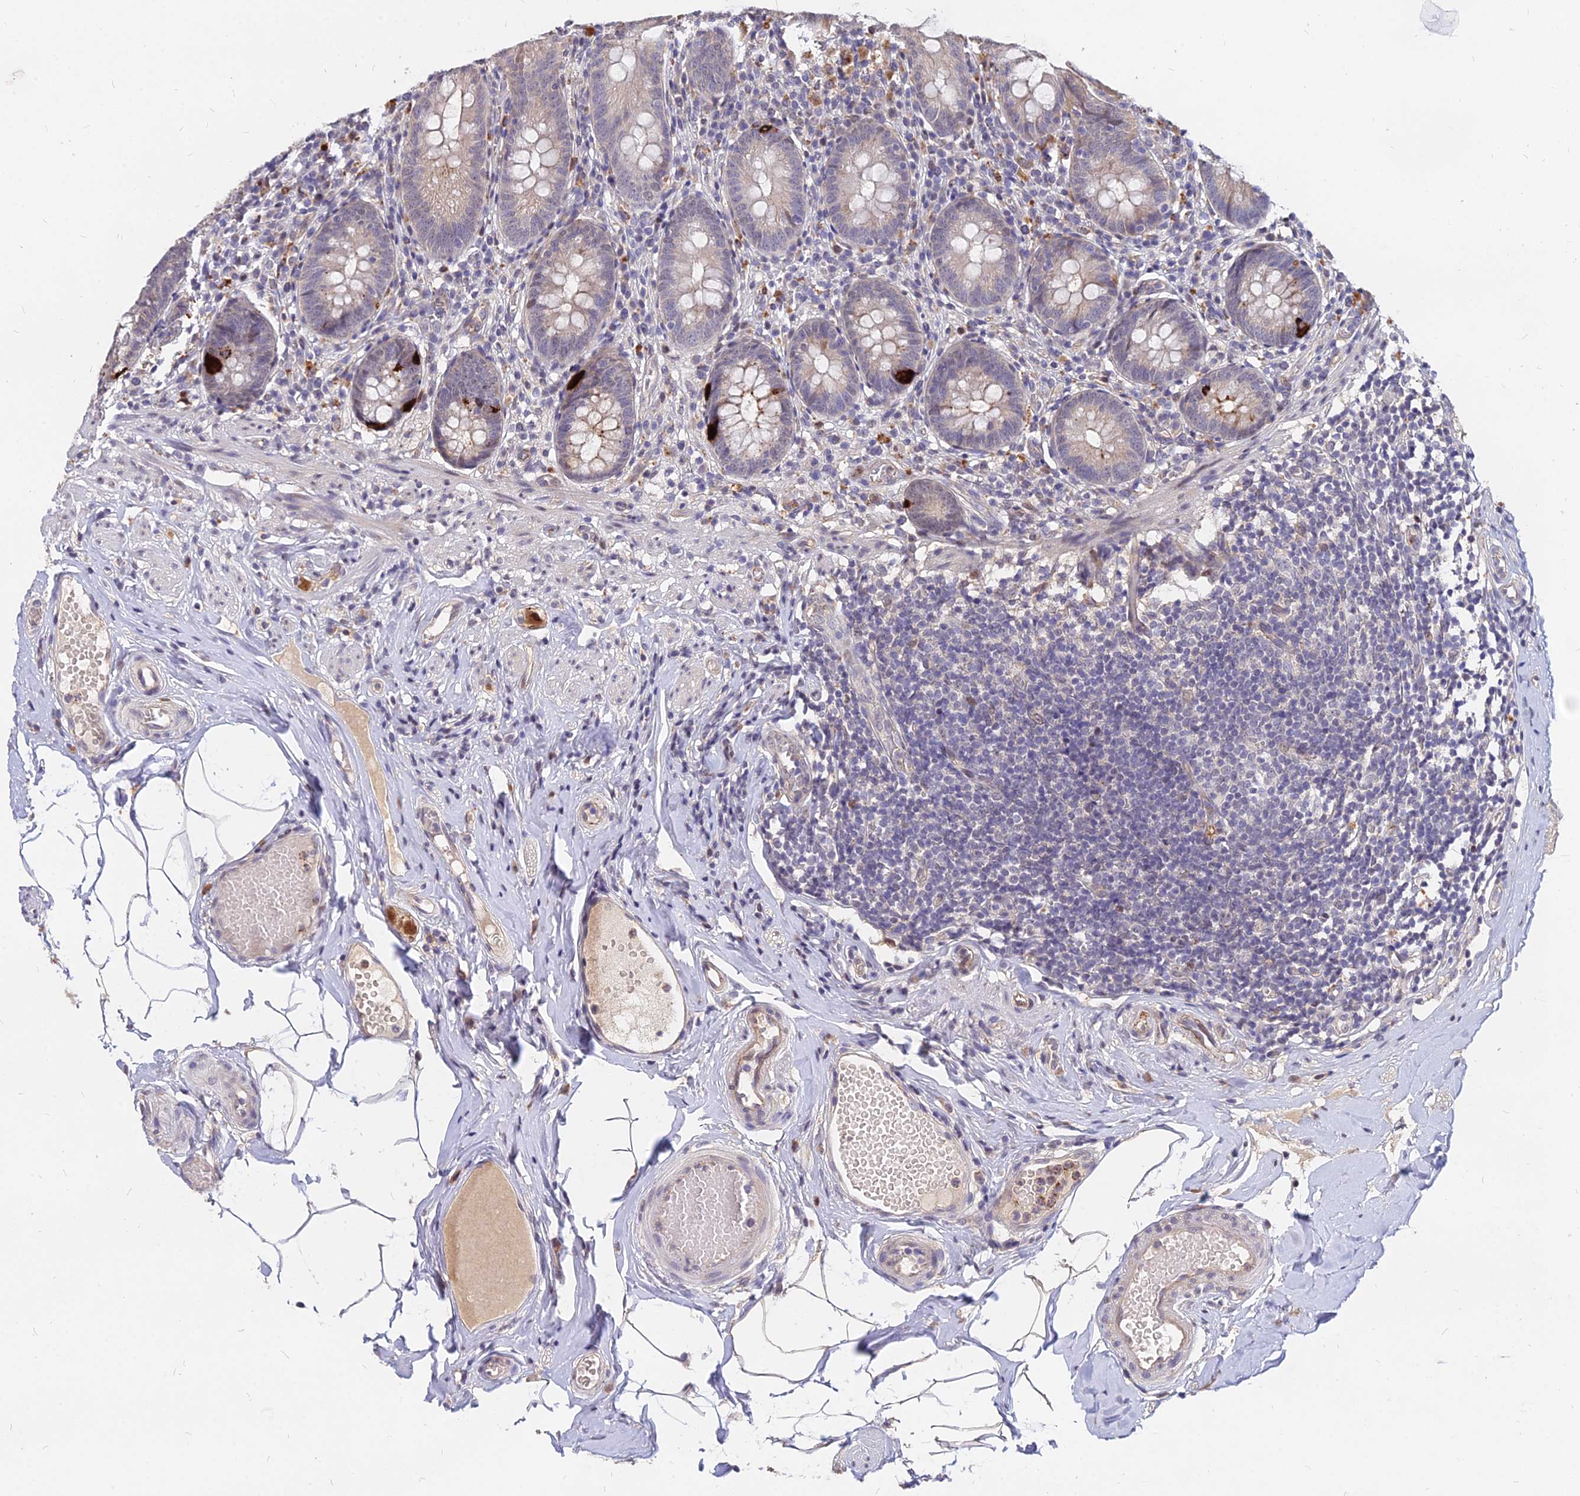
{"staining": {"intensity": "strong", "quantity": "<25%", "location": "cytoplasmic/membranous"}, "tissue": "appendix", "cell_type": "Glandular cells", "image_type": "normal", "snomed": [{"axis": "morphology", "description": "Normal tissue, NOS"}, {"axis": "topography", "description": "Appendix"}], "caption": "Brown immunohistochemical staining in benign human appendix exhibits strong cytoplasmic/membranous staining in approximately <25% of glandular cells.", "gene": "C11orf68", "patient": {"sex": "male", "age": 55}}